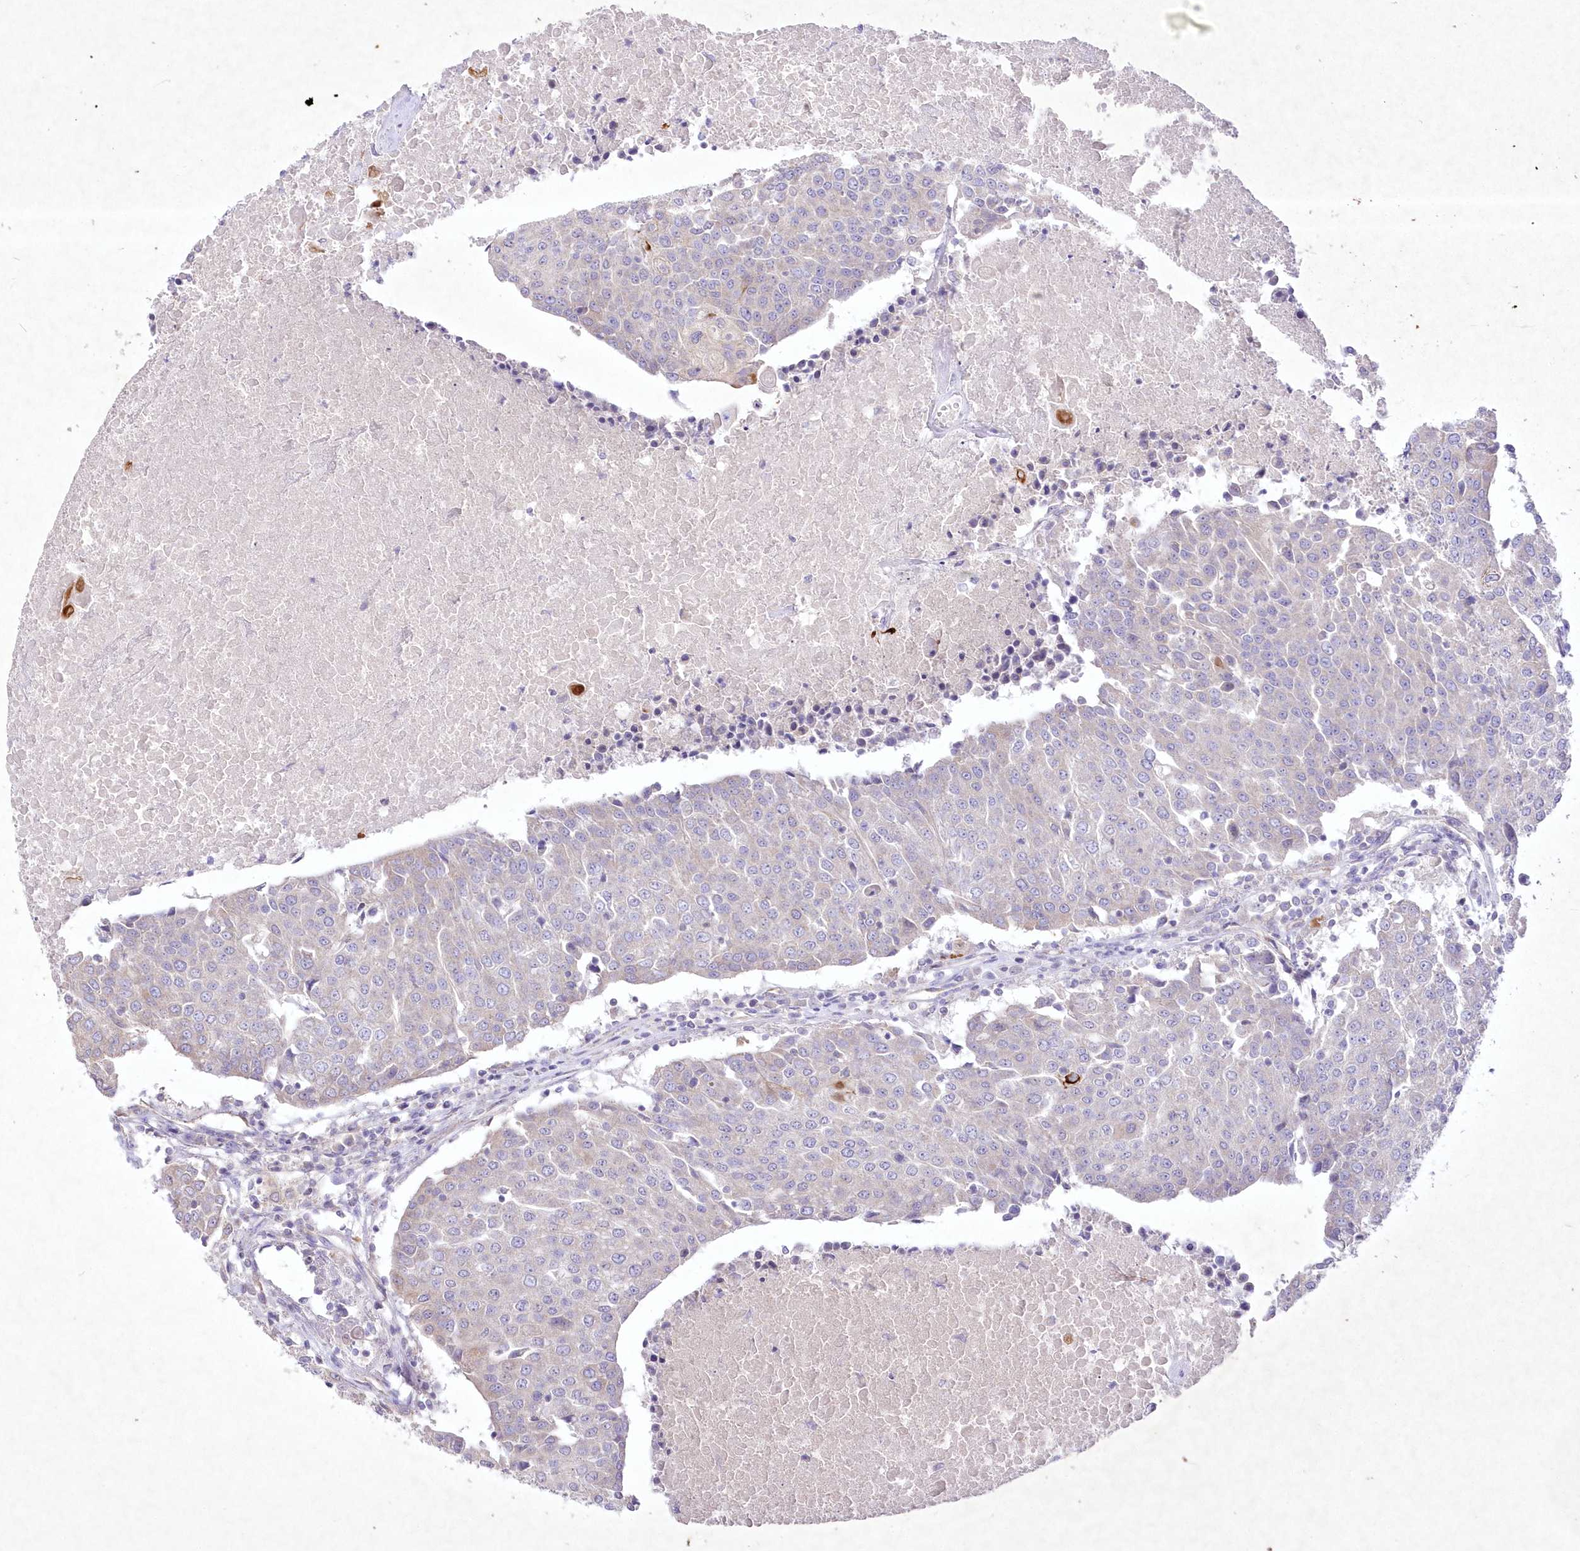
{"staining": {"intensity": "negative", "quantity": "none", "location": "none"}, "tissue": "urothelial cancer", "cell_type": "Tumor cells", "image_type": "cancer", "snomed": [{"axis": "morphology", "description": "Urothelial carcinoma, High grade"}, {"axis": "topography", "description": "Urinary bladder"}], "caption": "The image exhibits no staining of tumor cells in urothelial cancer. The staining was performed using DAB (3,3'-diaminobenzidine) to visualize the protein expression in brown, while the nuclei were stained in blue with hematoxylin (Magnification: 20x).", "gene": "ITSN2", "patient": {"sex": "female", "age": 85}}